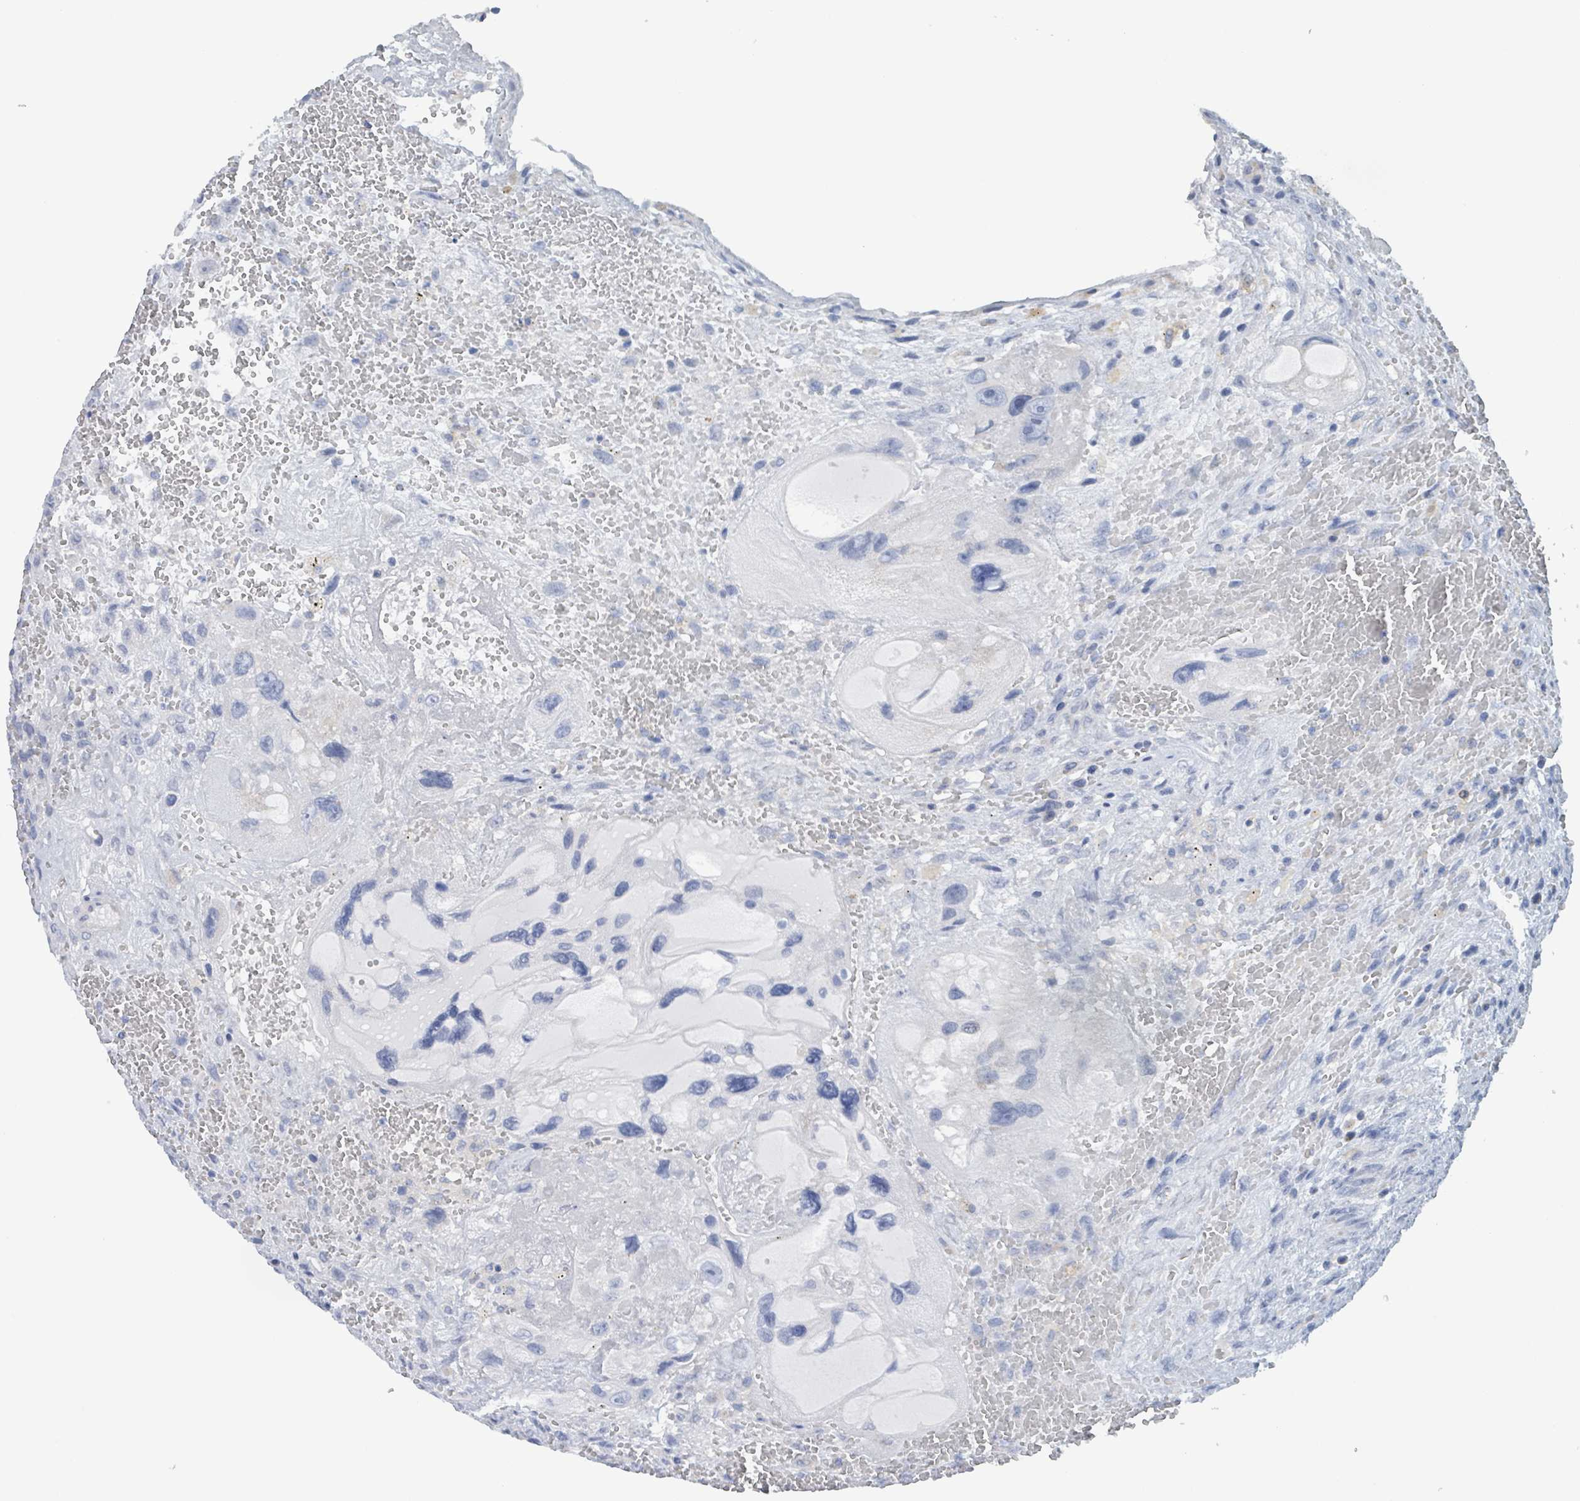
{"staining": {"intensity": "negative", "quantity": "none", "location": "none"}, "tissue": "testis cancer", "cell_type": "Tumor cells", "image_type": "cancer", "snomed": [{"axis": "morphology", "description": "Carcinoma, Embryonal, NOS"}, {"axis": "topography", "description": "Testis"}], "caption": "The IHC histopathology image has no significant expression in tumor cells of testis cancer (embryonal carcinoma) tissue.", "gene": "AKR1C4", "patient": {"sex": "male", "age": 28}}